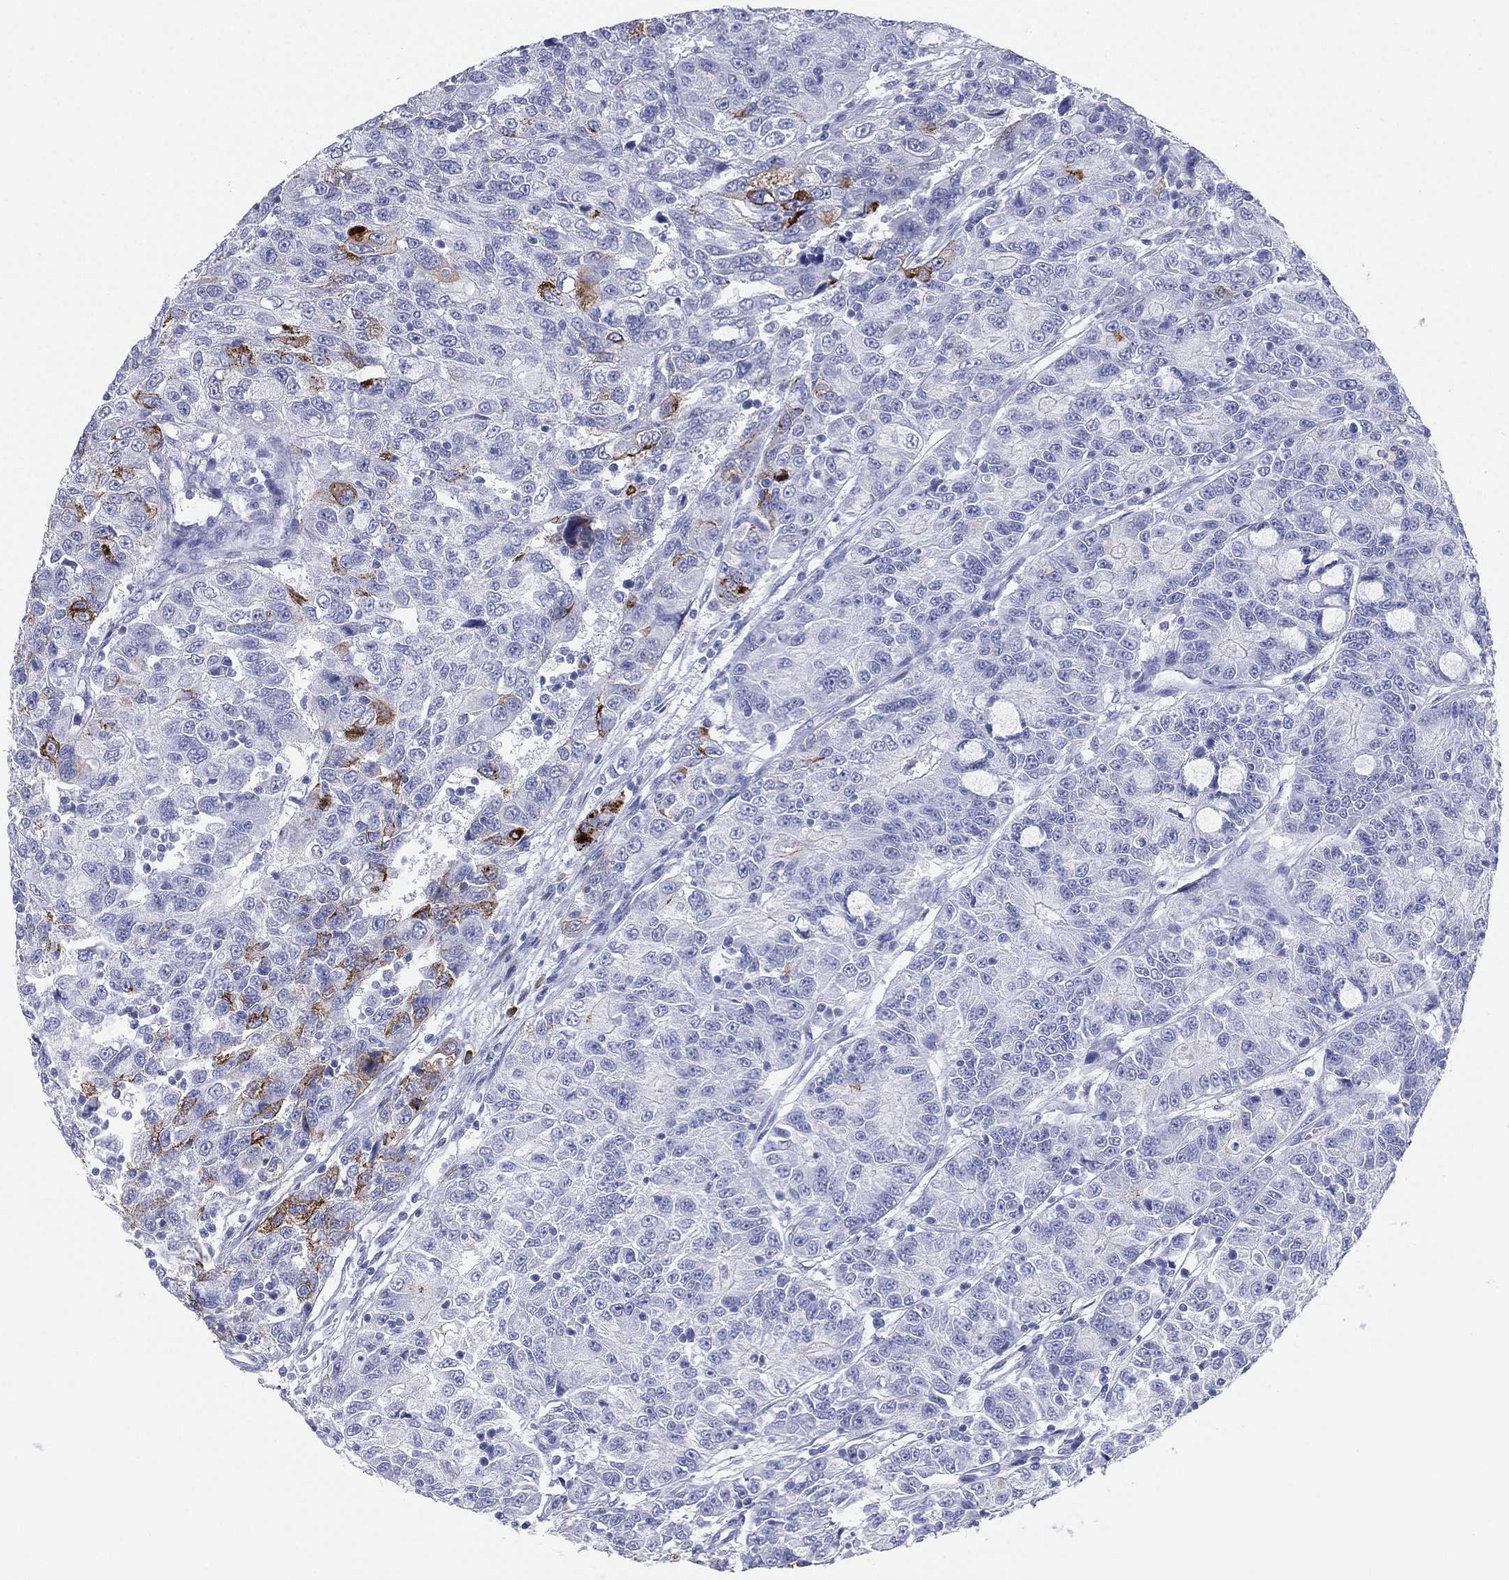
{"staining": {"intensity": "negative", "quantity": "none", "location": "none"}, "tissue": "urothelial cancer", "cell_type": "Tumor cells", "image_type": "cancer", "snomed": [{"axis": "morphology", "description": "Urothelial carcinoma, NOS"}, {"axis": "morphology", "description": "Urothelial carcinoma, High grade"}, {"axis": "topography", "description": "Urinary bladder"}], "caption": "Urothelial cancer stained for a protein using IHC shows no expression tumor cells.", "gene": "CD79A", "patient": {"sex": "female", "age": 73}}